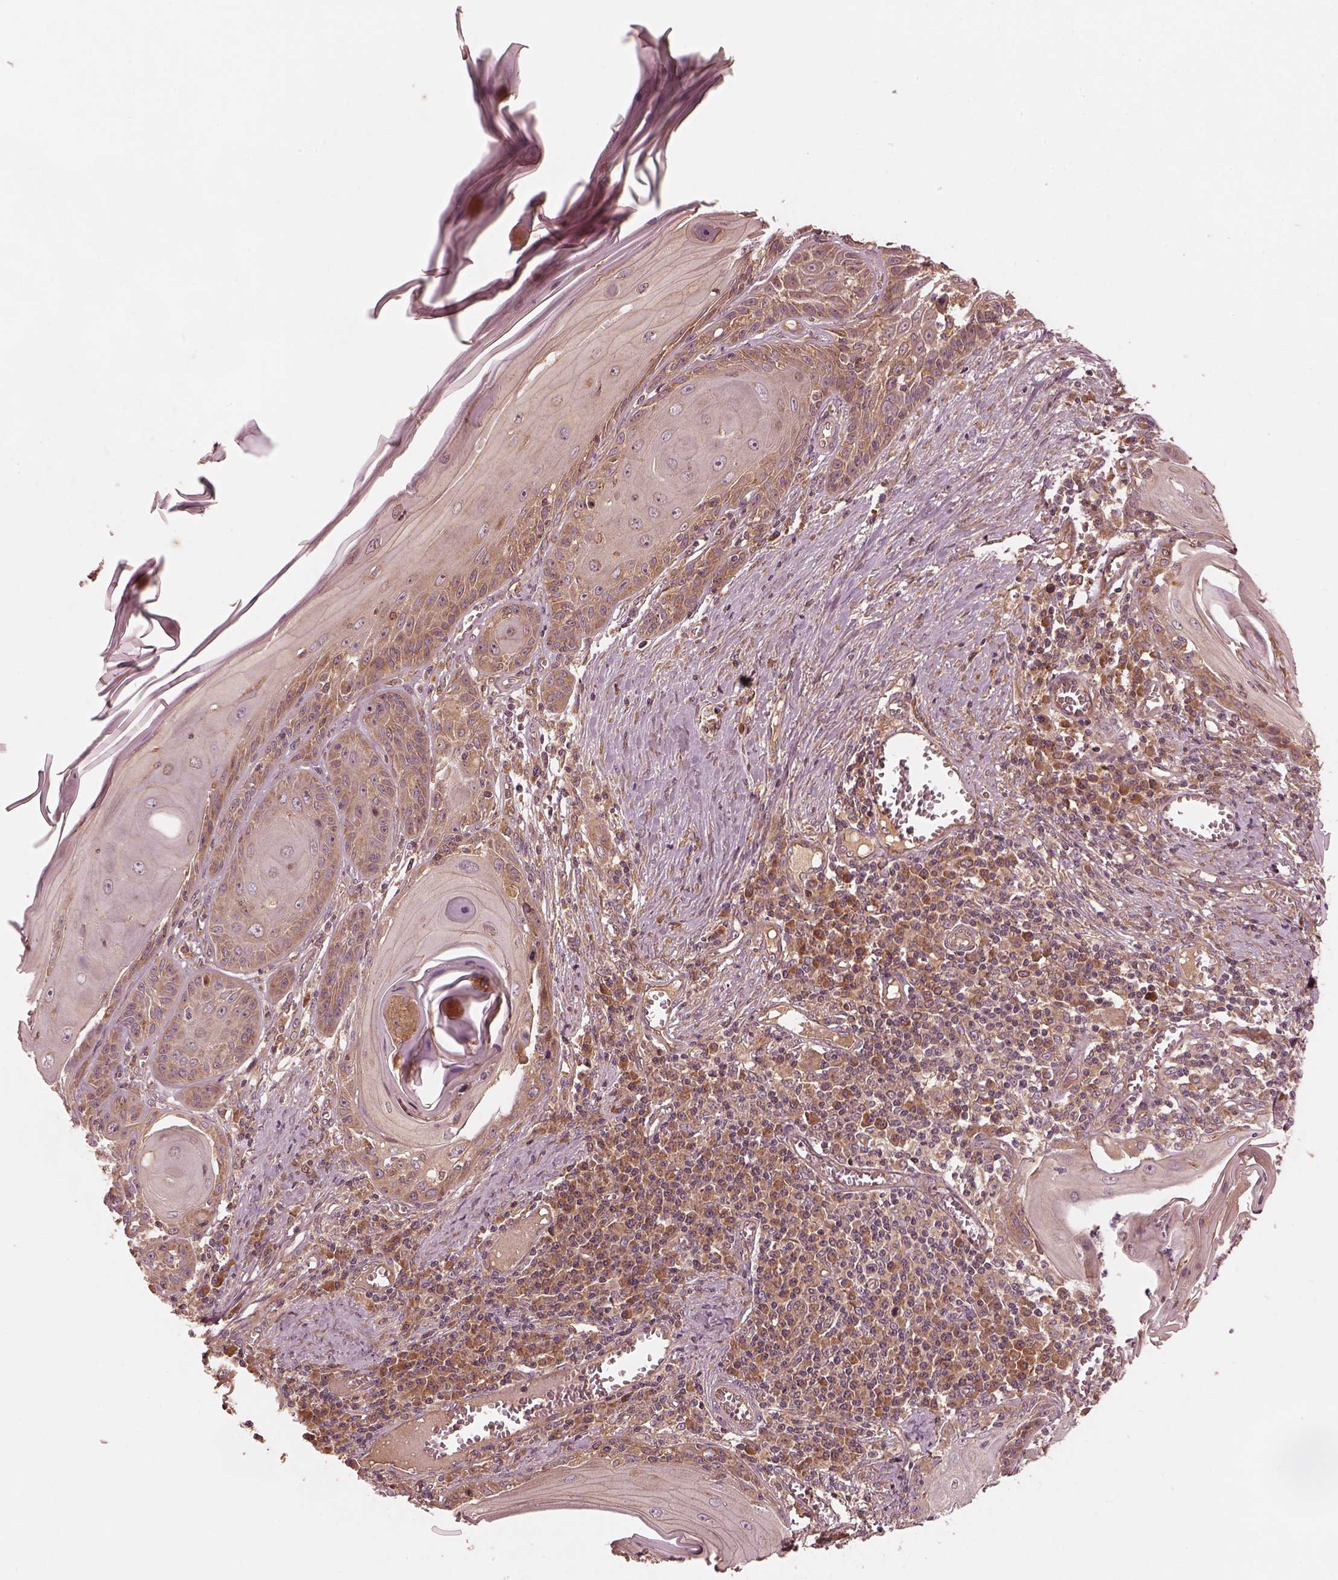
{"staining": {"intensity": "weak", "quantity": "25%-75%", "location": "cytoplasmic/membranous"}, "tissue": "skin cancer", "cell_type": "Tumor cells", "image_type": "cancer", "snomed": [{"axis": "morphology", "description": "Squamous cell carcinoma, NOS"}, {"axis": "topography", "description": "Skin"}, {"axis": "topography", "description": "Vulva"}], "caption": "Protein analysis of skin cancer tissue shows weak cytoplasmic/membranous positivity in approximately 25%-75% of tumor cells.", "gene": "PIK3R2", "patient": {"sex": "female", "age": 85}}